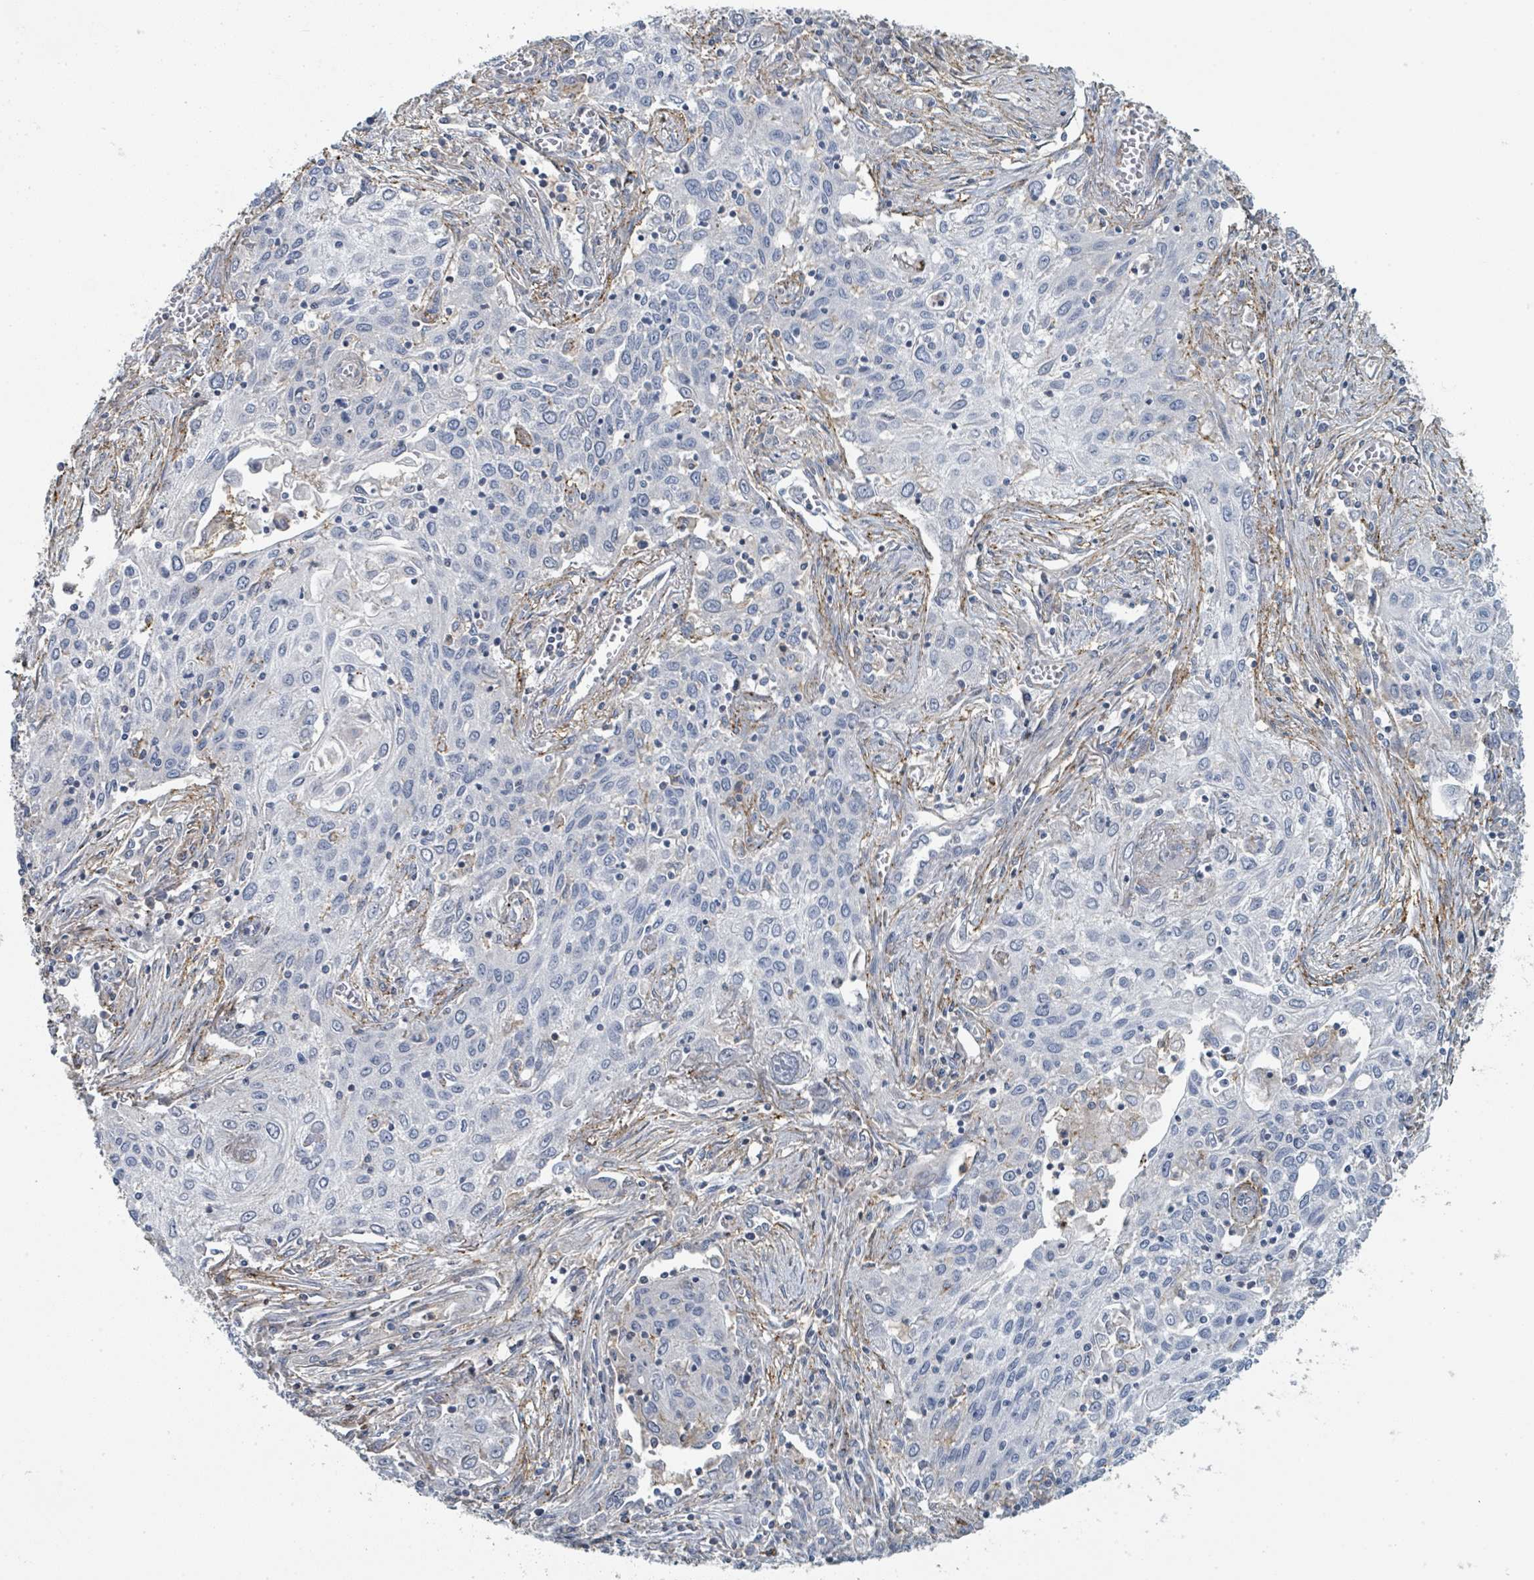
{"staining": {"intensity": "negative", "quantity": "none", "location": "none"}, "tissue": "lung cancer", "cell_type": "Tumor cells", "image_type": "cancer", "snomed": [{"axis": "morphology", "description": "Squamous cell carcinoma, NOS"}, {"axis": "topography", "description": "Lung"}], "caption": "The image shows no staining of tumor cells in lung cancer.", "gene": "LRRC42", "patient": {"sex": "female", "age": 69}}